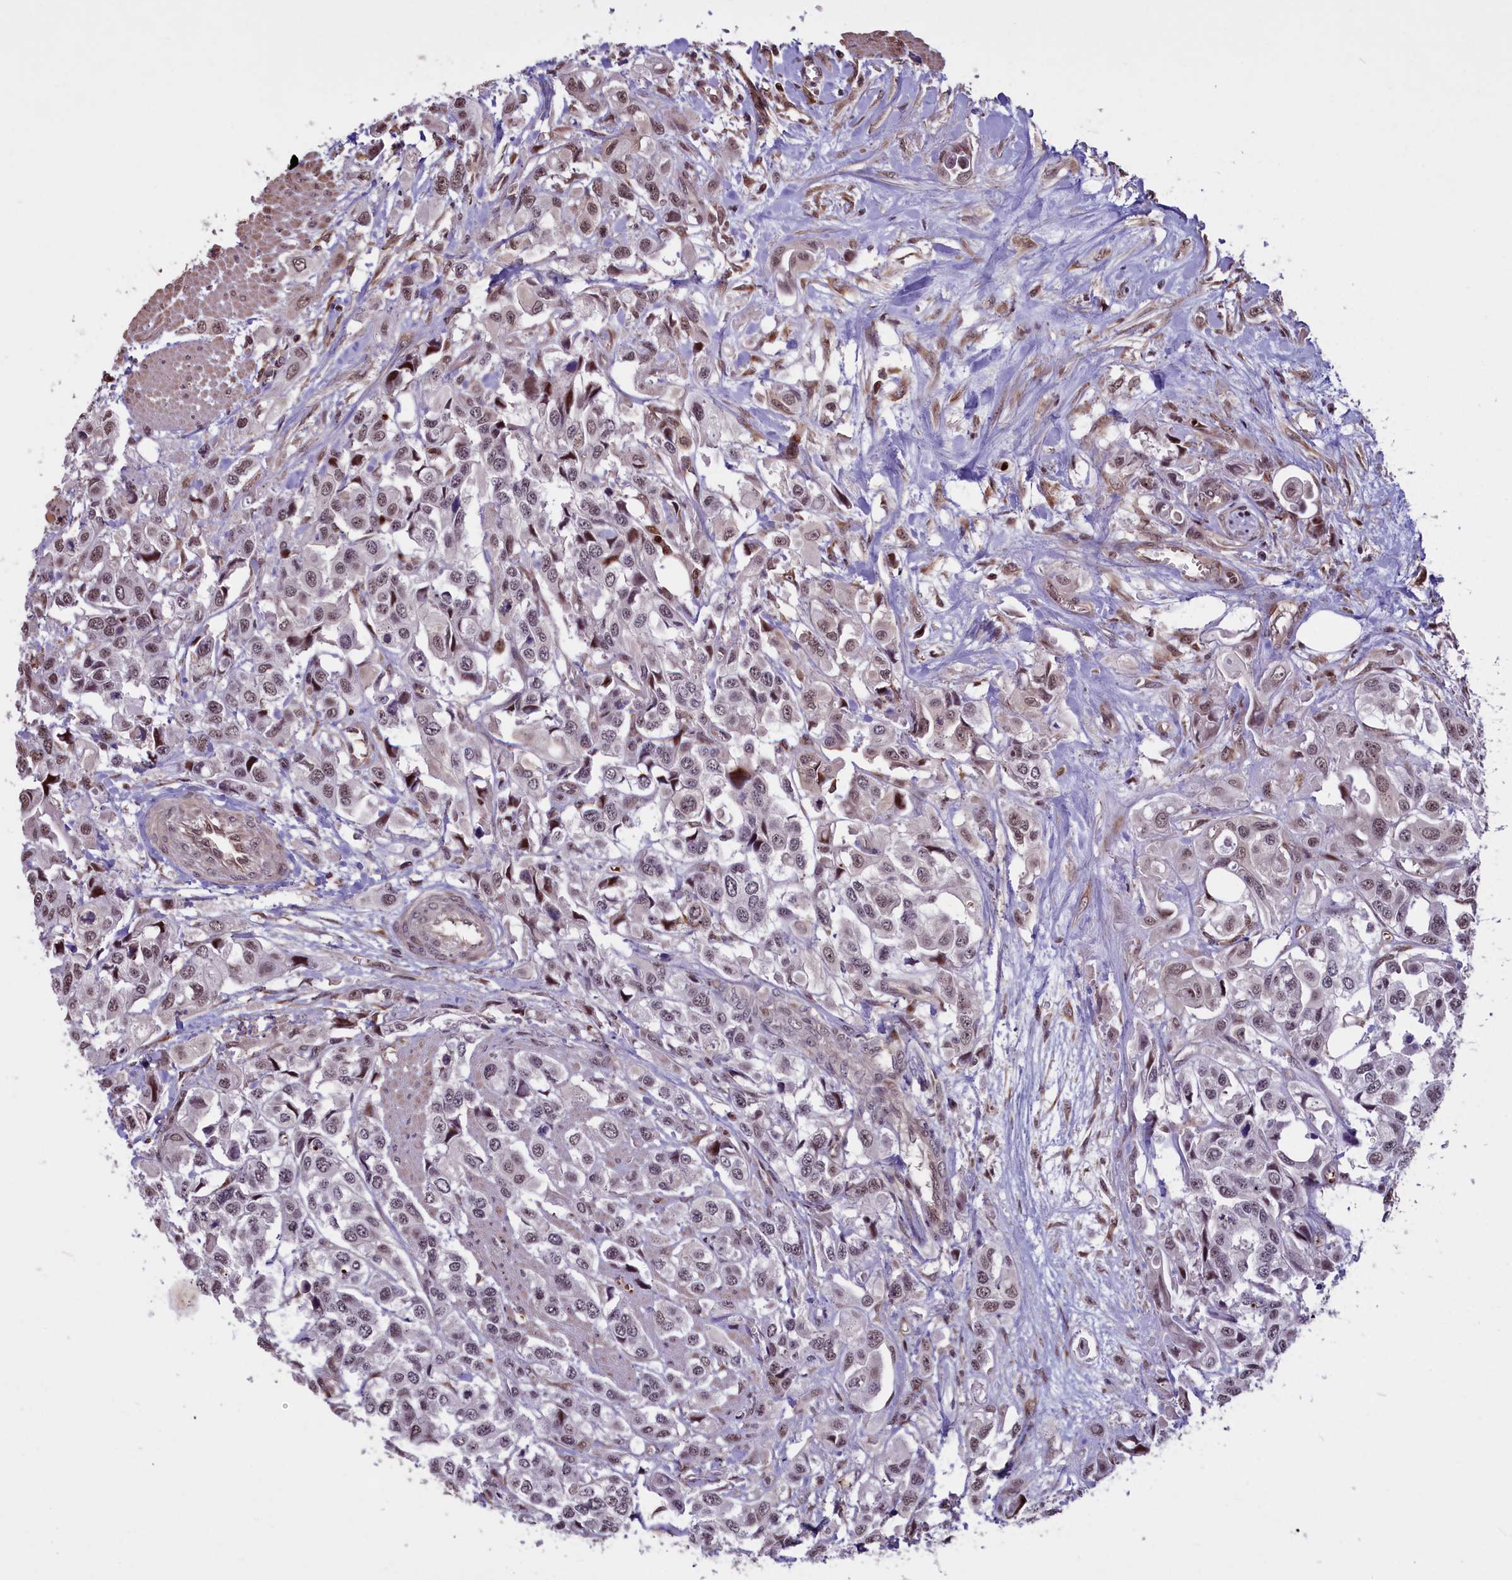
{"staining": {"intensity": "moderate", "quantity": "25%-75%", "location": "nuclear"}, "tissue": "urothelial cancer", "cell_type": "Tumor cells", "image_type": "cancer", "snomed": [{"axis": "morphology", "description": "Urothelial carcinoma, High grade"}, {"axis": "topography", "description": "Urinary bladder"}], "caption": "The micrograph shows a brown stain indicating the presence of a protein in the nuclear of tumor cells in urothelial cancer. (Stains: DAB (3,3'-diaminobenzidine) in brown, nuclei in blue, Microscopy: brightfield microscopy at high magnification).", "gene": "SHFL", "patient": {"sex": "male", "age": 67}}